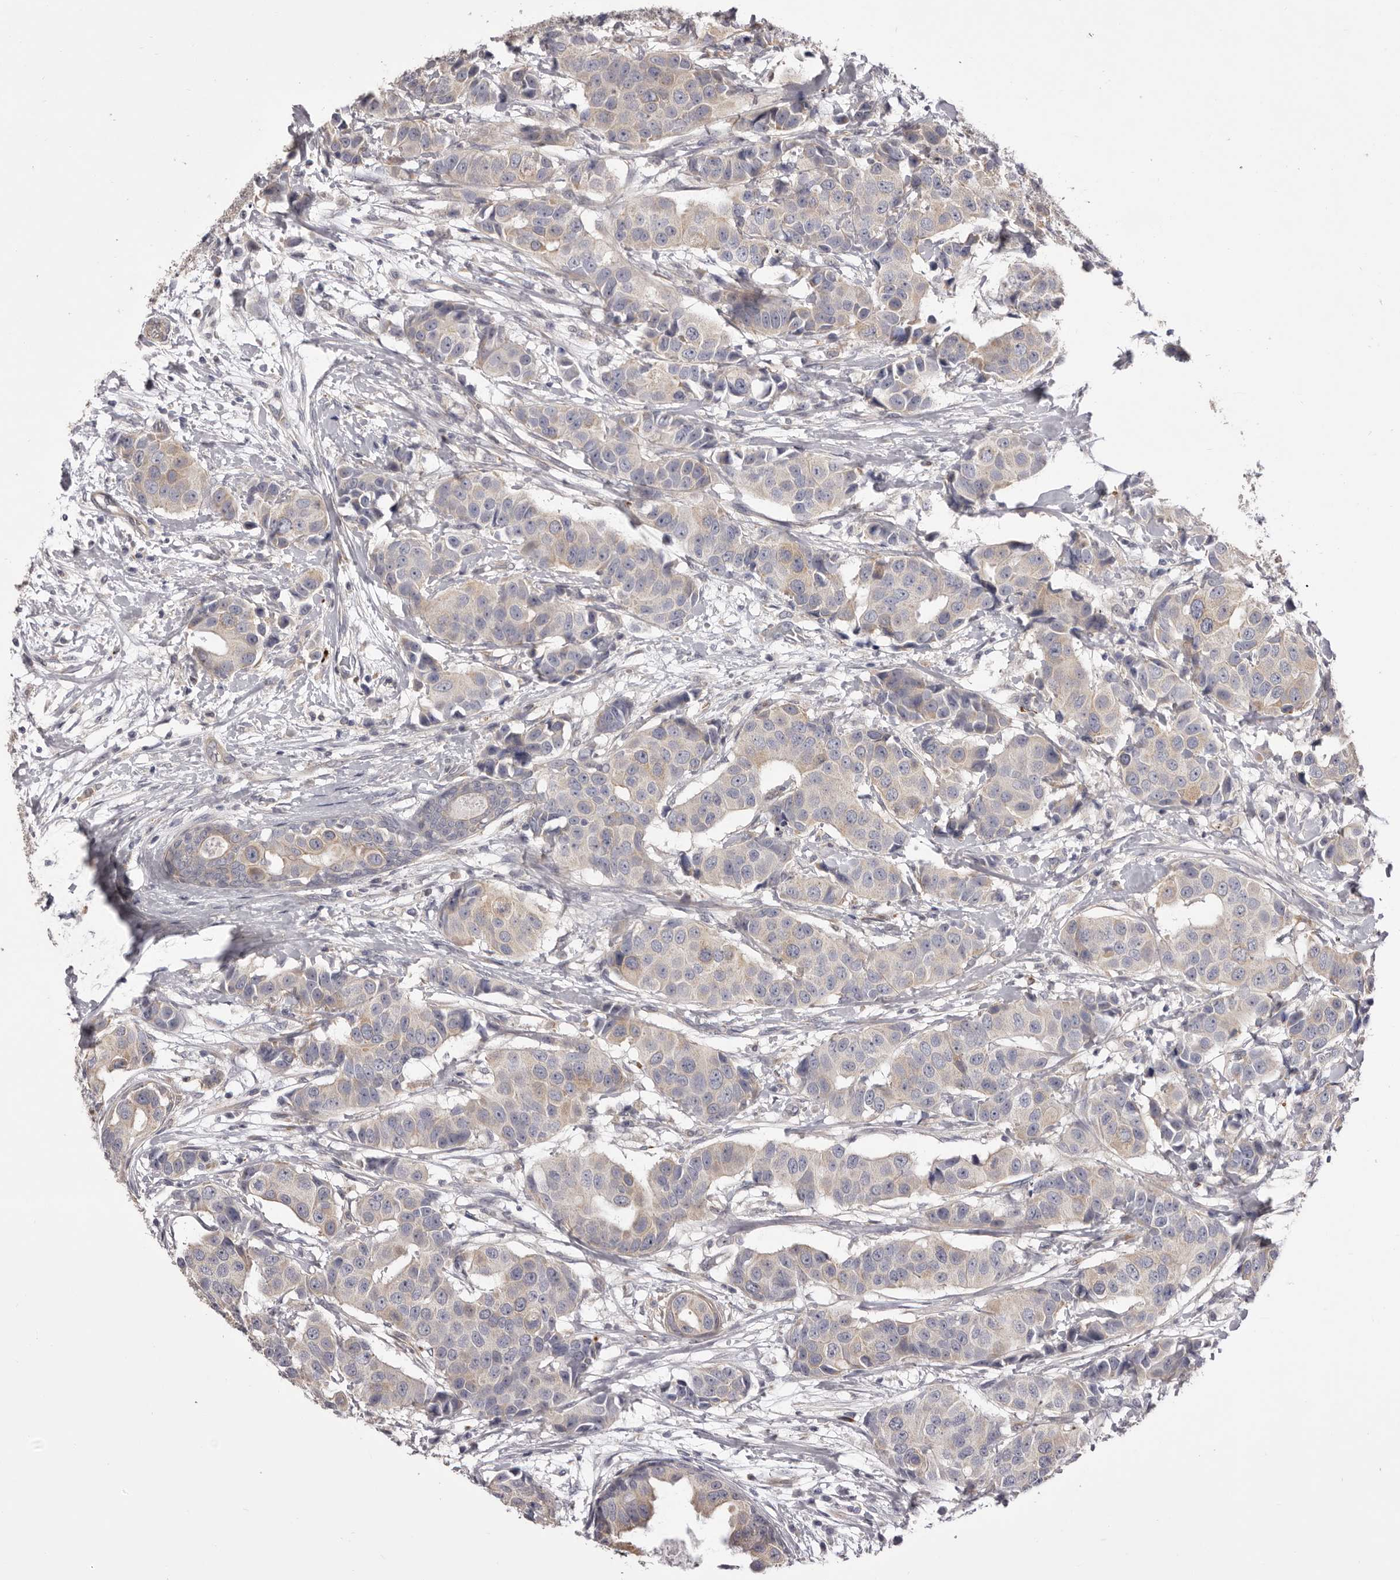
{"staining": {"intensity": "weak", "quantity": "<25%", "location": "cytoplasmic/membranous"}, "tissue": "breast cancer", "cell_type": "Tumor cells", "image_type": "cancer", "snomed": [{"axis": "morphology", "description": "Normal tissue, NOS"}, {"axis": "morphology", "description": "Duct carcinoma"}, {"axis": "topography", "description": "Breast"}], "caption": "This is an IHC image of breast intraductal carcinoma. There is no staining in tumor cells.", "gene": "PNRC1", "patient": {"sex": "female", "age": 39}}